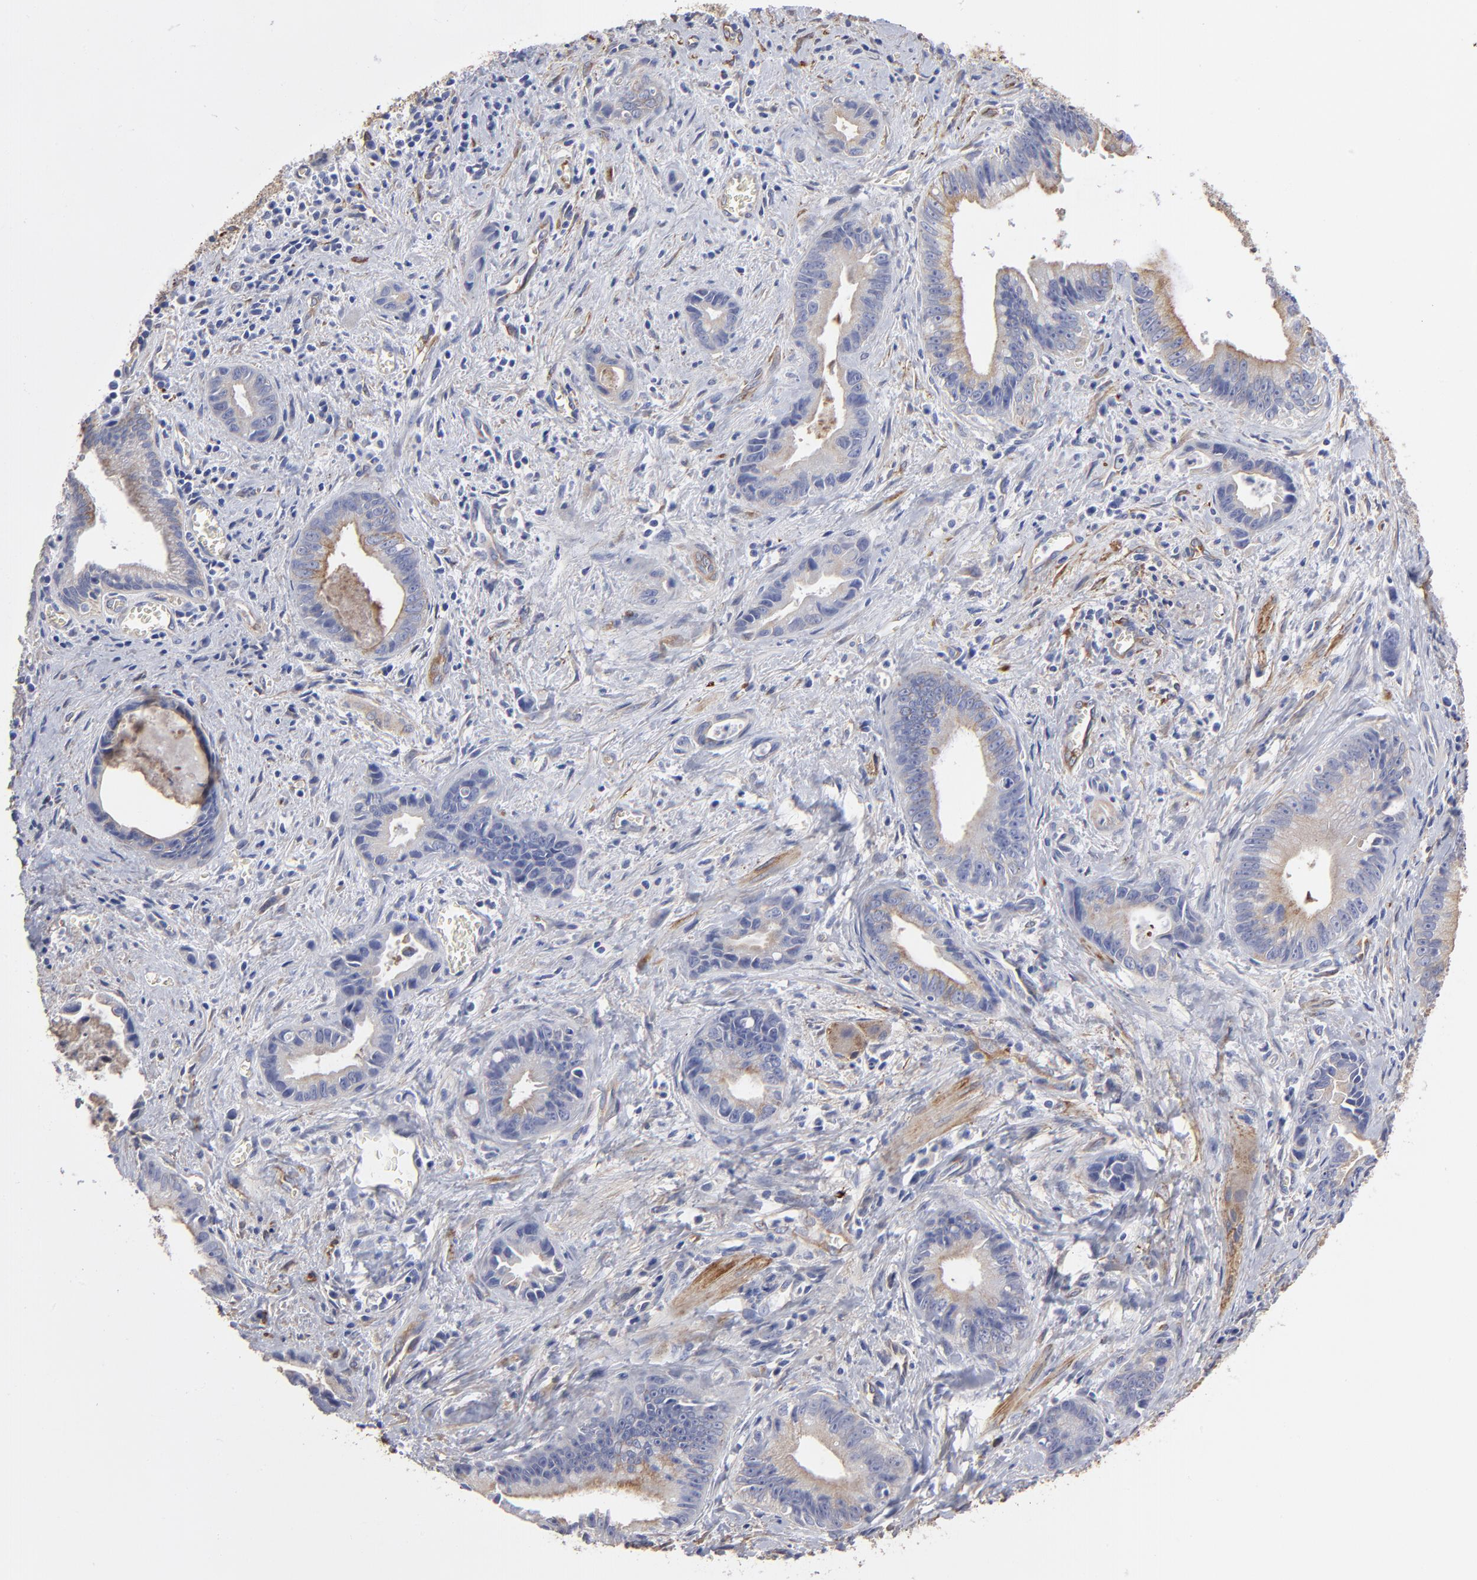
{"staining": {"intensity": "negative", "quantity": "none", "location": "none"}, "tissue": "liver cancer", "cell_type": "Tumor cells", "image_type": "cancer", "snomed": [{"axis": "morphology", "description": "Cholangiocarcinoma"}, {"axis": "topography", "description": "Liver"}], "caption": "Tumor cells show no significant protein staining in liver cancer (cholangiocarcinoma). The staining is performed using DAB (3,3'-diaminobenzidine) brown chromogen with nuclei counter-stained in using hematoxylin.", "gene": "CILP", "patient": {"sex": "female", "age": 55}}